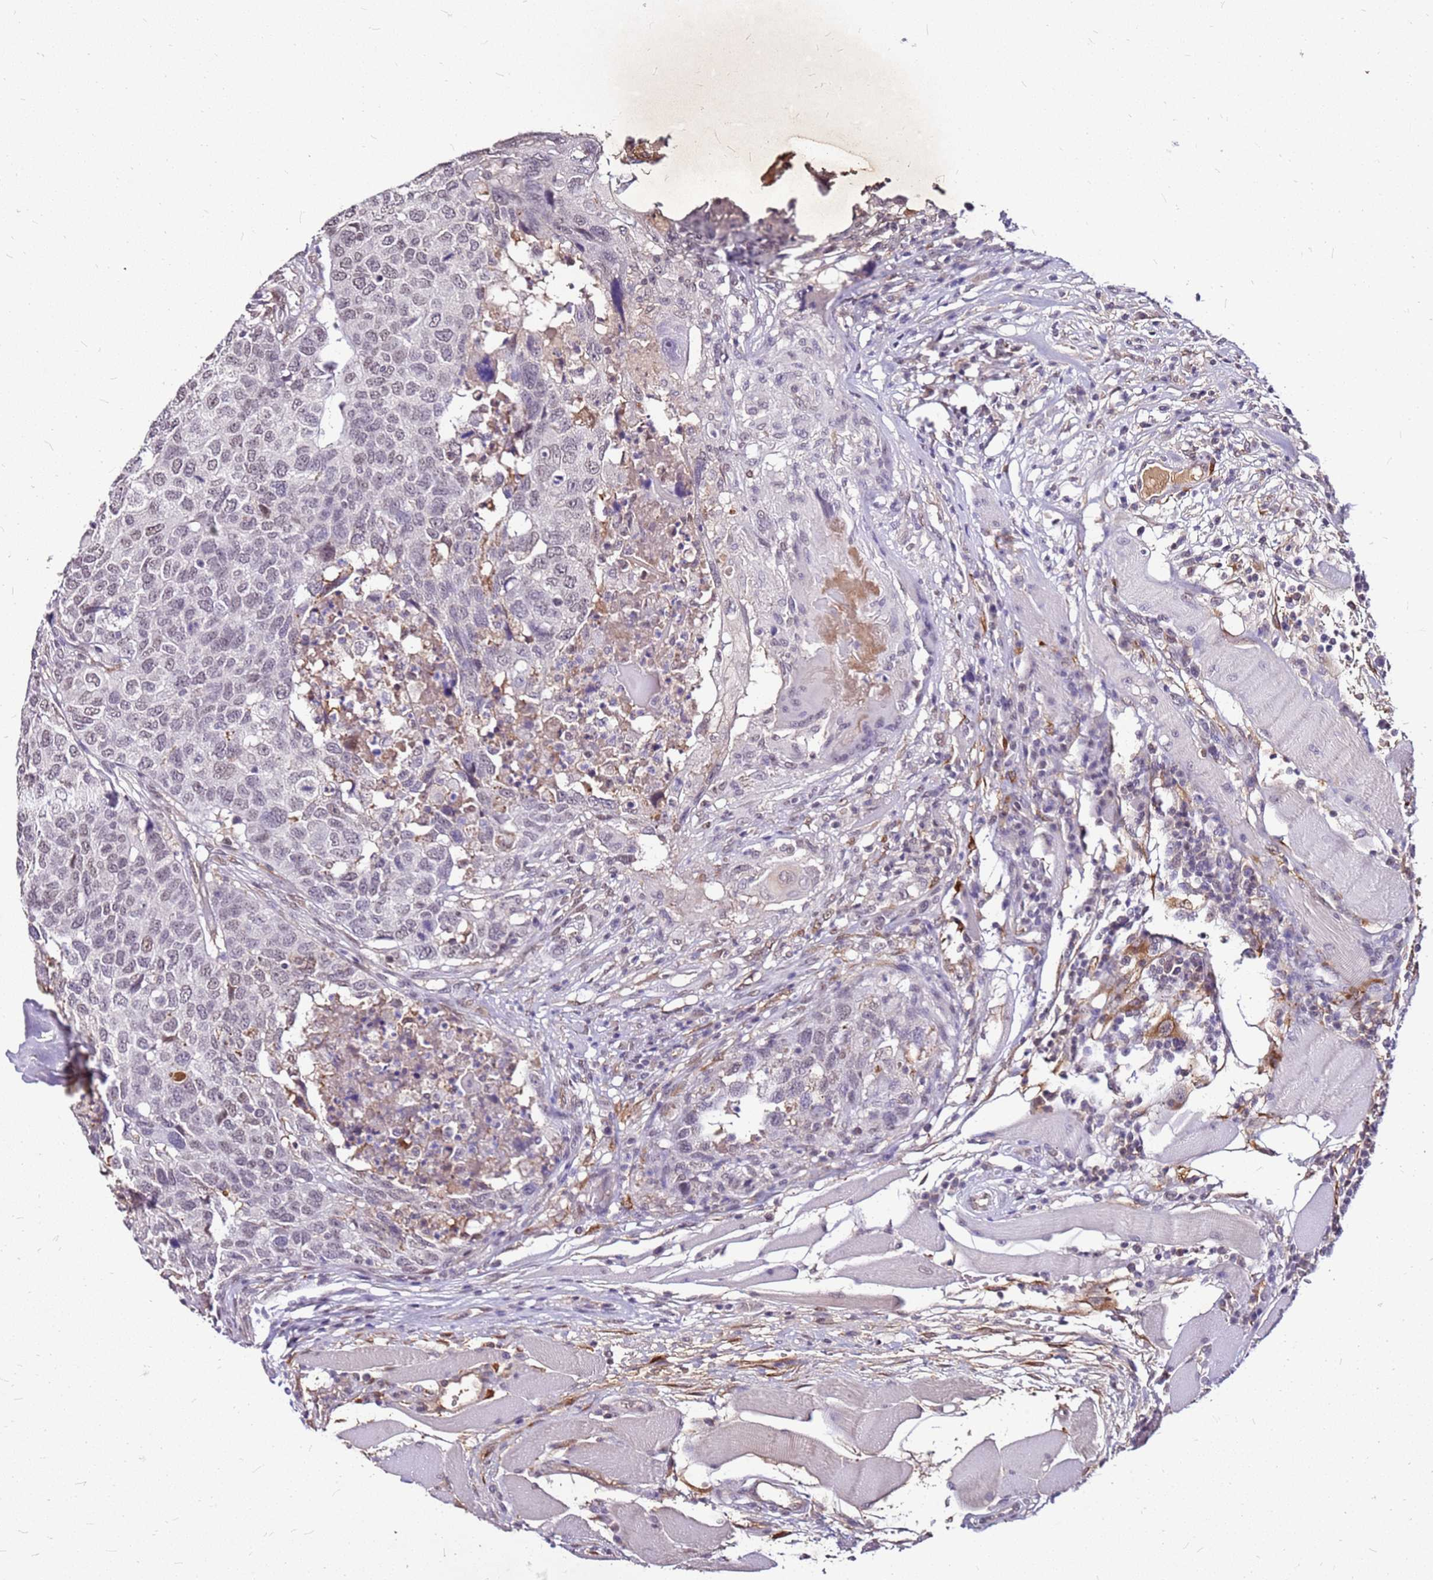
{"staining": {"intensity": "negative", "quantity": "none", "location": "none"}, "tissue": "head and neck cancer", "cell_type": "Tumor cells", "image_type": "cancer", "snomed": [{"axis": "morphology", "description": "Squamous cell carcinoma, NOS"}, {"axis": "topography", "description": "Head-Neck"}], "caption": "This photomicrograph is of head and neck squamous cell carcinoma stained with immunohistochemistry (IHC) to label a protein in brown with the nuclei are counter-stained blue. There is no expression in tumor cells.", "gene": "ALDH1A3", "patient": {"sex": "male", "age": 66}}